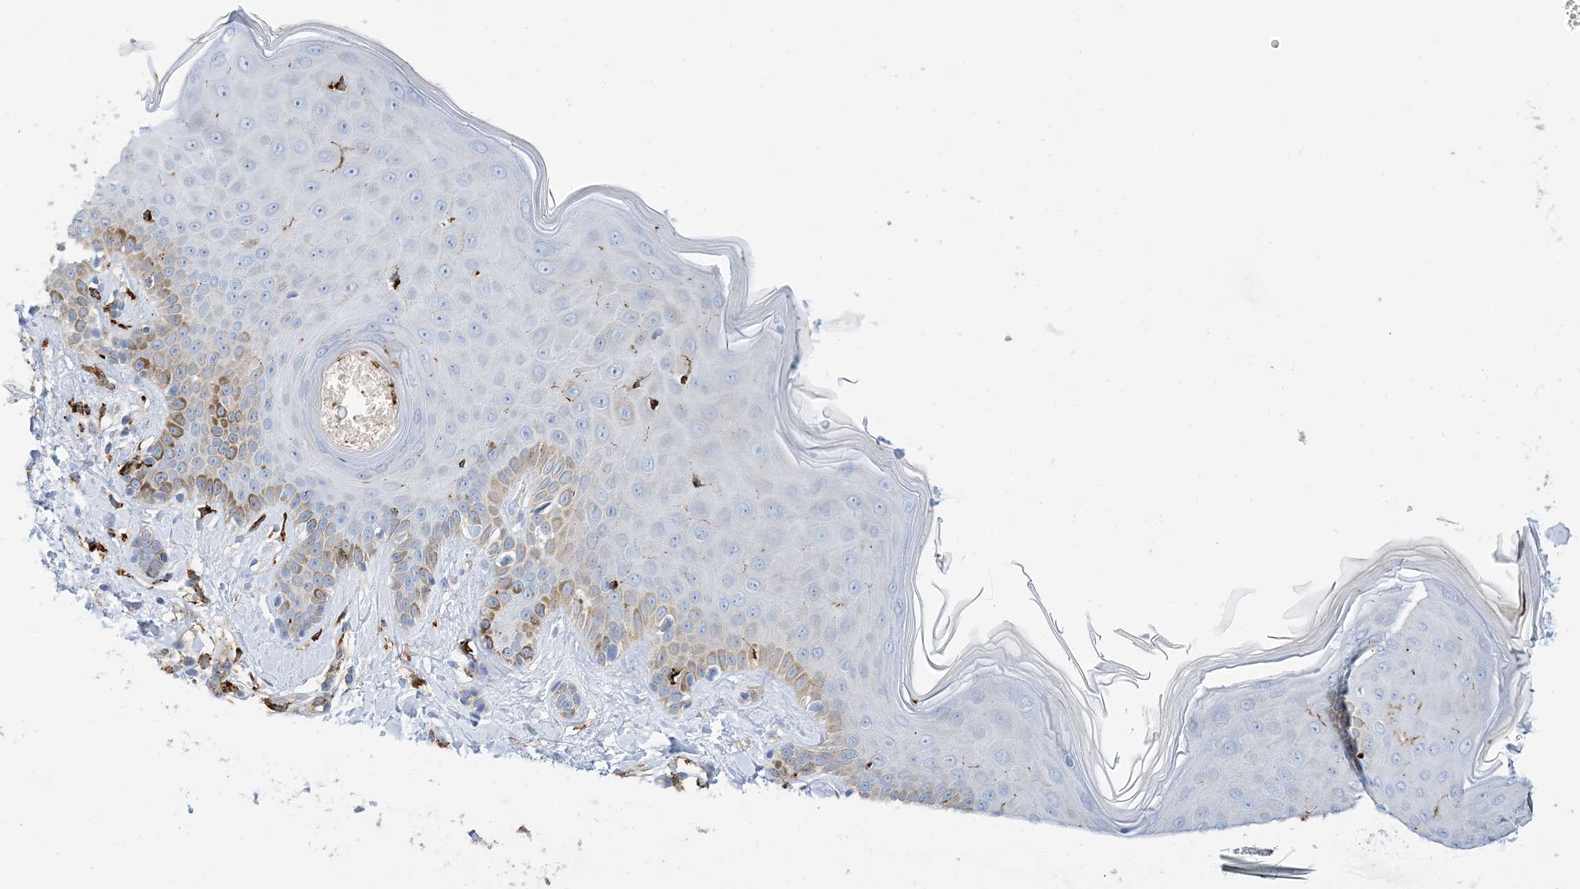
{"staining": {"intensity": "negative", "quantity": "none", "location": "none"}, "tissue": "skin", "cell_type": "Fibroblasts", "image_type": "normal", "snomed": [{"axis": "morphology", "description": "Normal tissue, NOS"}, {"axis": "topography", "description": "Skin"}], "caption": "IHC image of benign skin stained for a protein (brown), which exhibits no positivity in fibroblasts.", "gene": "DPH3", "patient": {"sex": "male", "age": 52}}